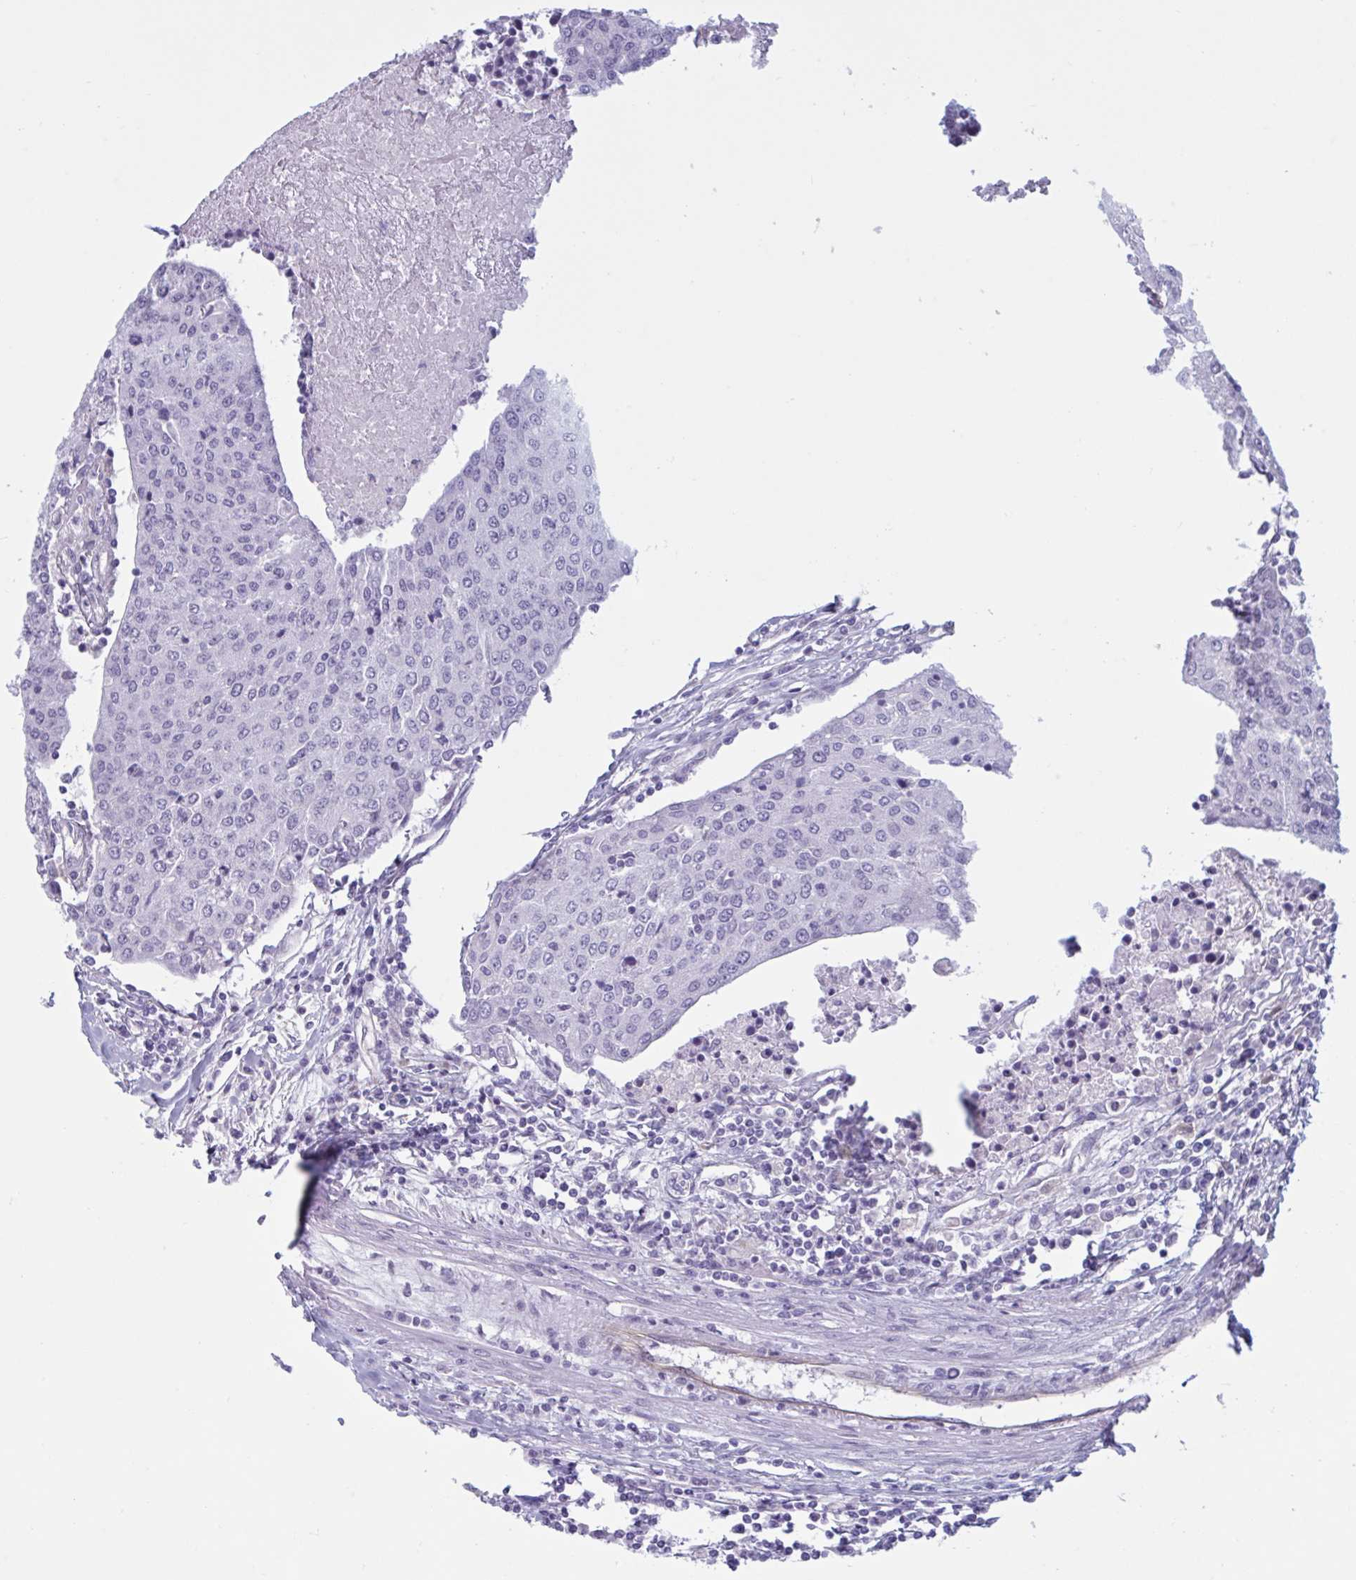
{"staining": {"intensity": "negative", "quantity": "none", "location": "none"}, "tissue": "urothelial cancer", "cell_type": "Tumor cells", "image_type": "cancer", "snomed": [{"axis": "morphology", "description": "Urothelial carcinoma, High grade"}, {"axis": "topography", "description": "Urinary bladder"}], "caption": "DAB (3,3'-diaminobenzidine) immunohistochemical staining of human urothelial carcinoma (high-grade) displays no significant positivity in tumor cells. (DAB immunohistochemistry visualized using brightfield microscopy, high magnification).", "gene": "OR1L3", "patient": {"sex": "female", "age": 85}}